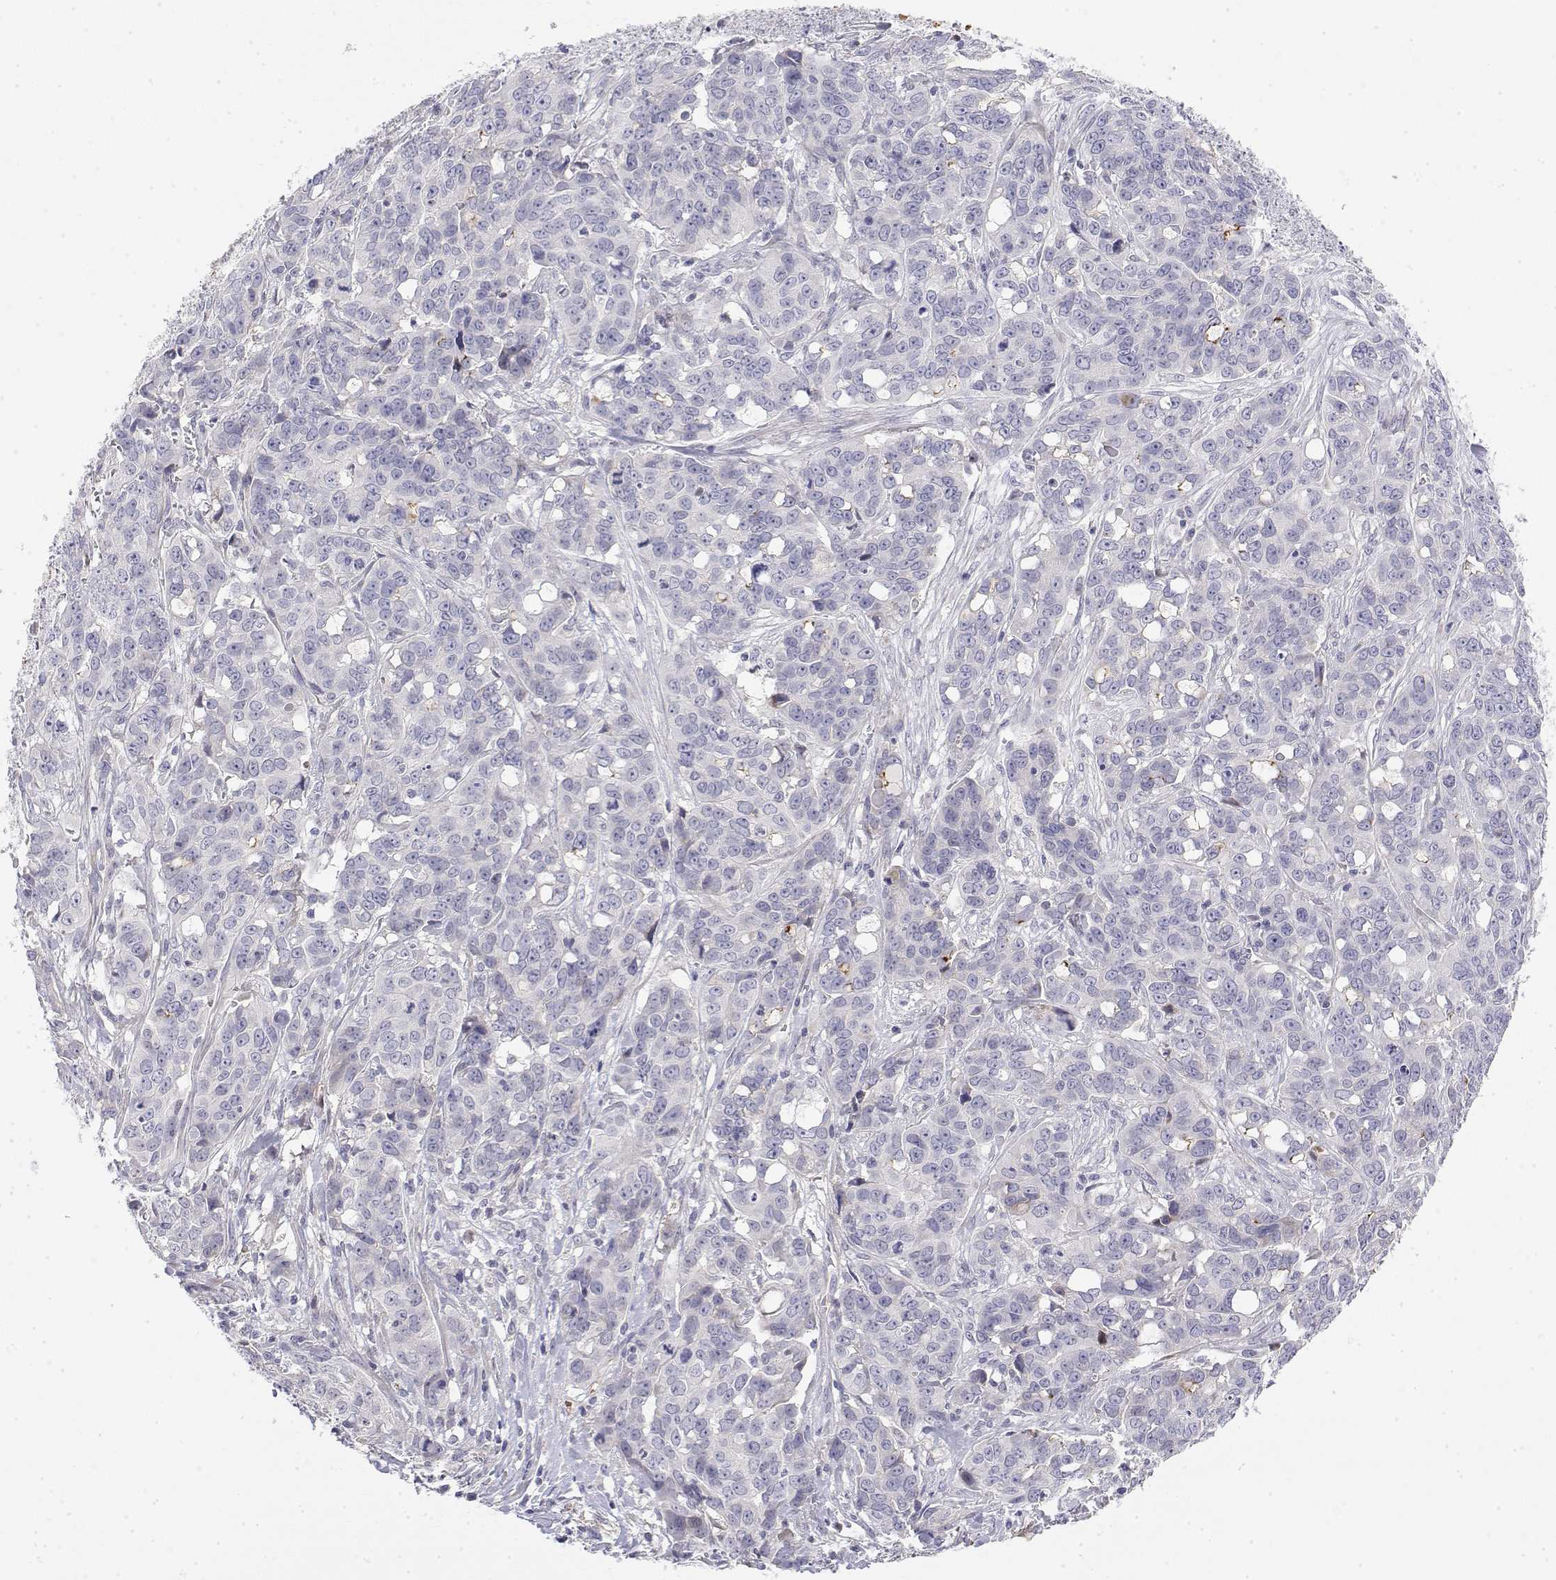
{"staining": {"intensity": "negative", "quantity": "none", "location": "none"}, "tissue": "ovarian cancer", "cell_type": "Tumor cells", "image_type": "cancer", "snomed": [{"axis": "morphology", "description": "Carcinoma, endometroid"}, {"axis": "topography", "description": "Ovary"}], "caption": "The histopathology image reveals no staining of tumor cells in endometroid carcinoma (ovarian). The staining is performed using DAB (3,3'-diaminobenzidine) brown chromogen with nuclei counter-stained in using hematoxylin.", "gene": "GGACT", "patient": {"sex": "female", "age": 78}}